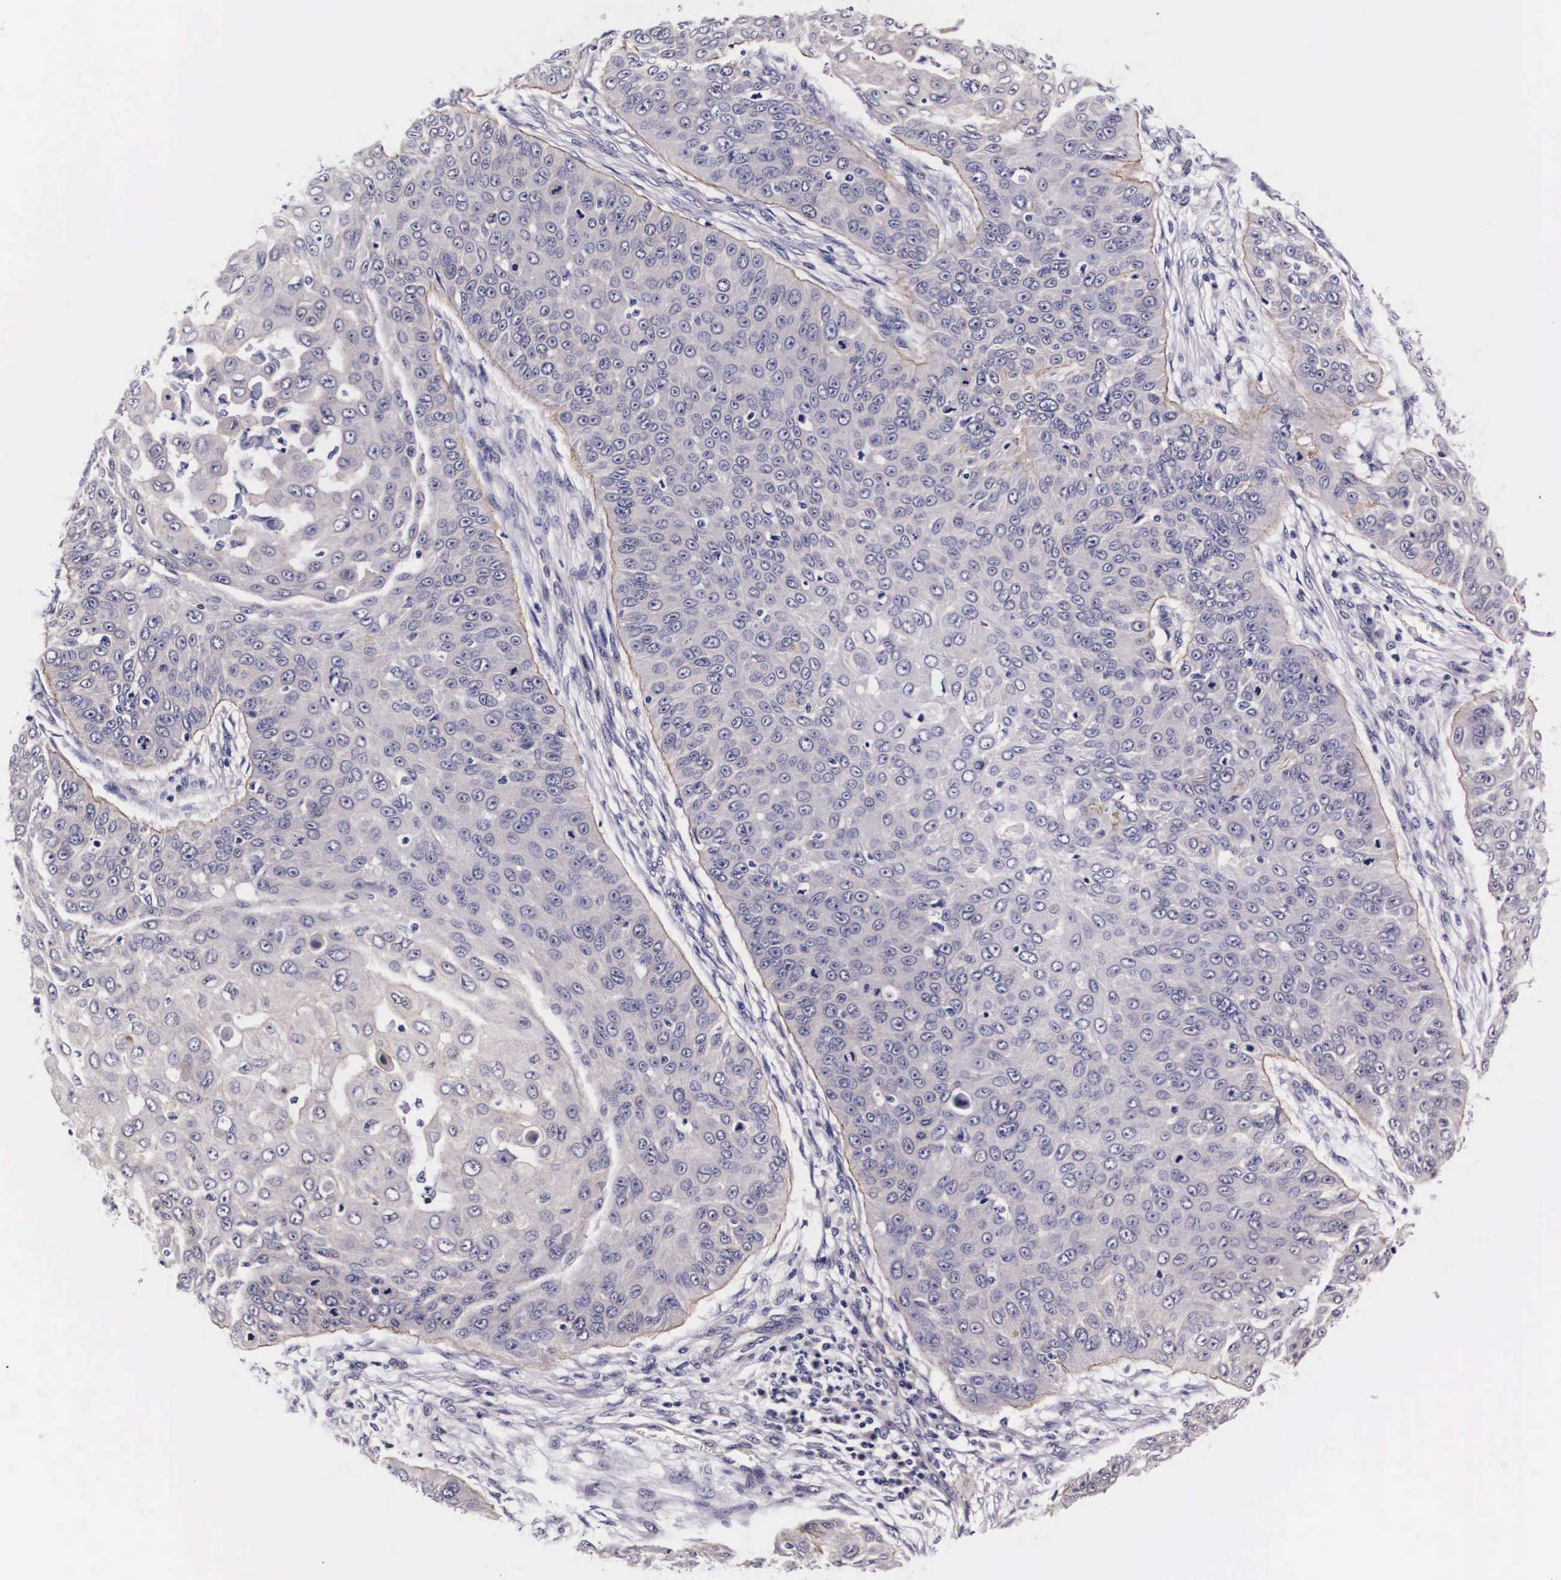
{"staining": {"intensity": "weak", "quantity": "25%-75%", "location": "cytoplasmic/membranous"}, "tissue": "skin cancer", "cell_type": "Tumor cells", "image_type": "cancer", "snomed": [{"axis": "morphology", "description": "Squamous cell carcinoma, NOS"}, {"axis": "topography", "description": "Skin"}], "caption": "Protein staining reveals weak cytoplasmic/membranous expression in about 25%-75% of tumor cells in skin squamous cell carcinoma.", "gene": "PHETA2", "patient": {"sex": "male", "age": 82}}